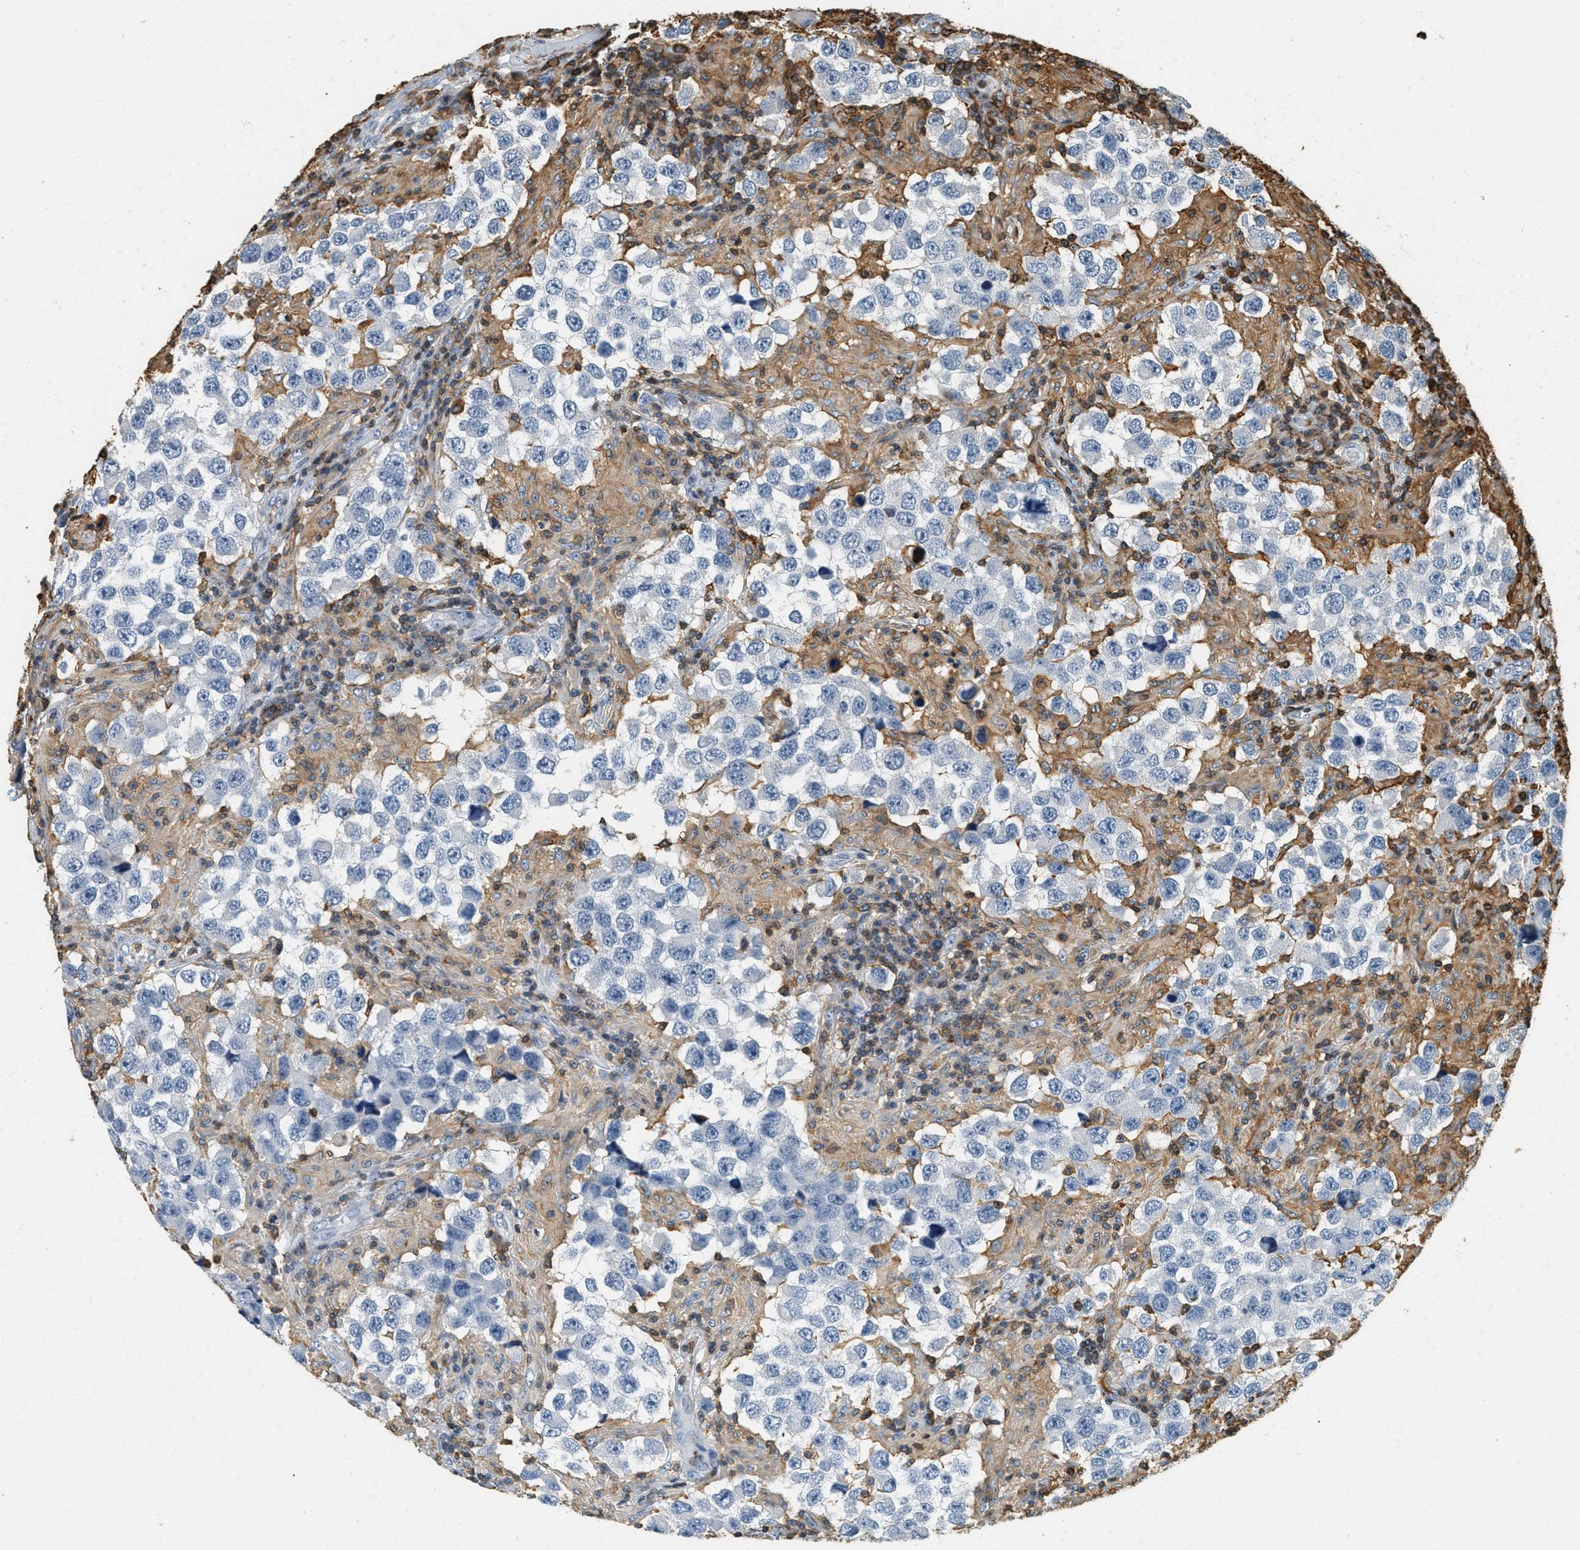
{"staining": {"intensity": "negative", "quantity": "none", "location": "none"}, "tissue": "testis cancer", "cell_type": "Tumor cells", "image_type": "cancer", "snomed": [{"axis": "morphology", "description": "Carcinoma, Embryonal, NOS"}, {"axis": "topography", "description": "Testis"}], "caption": "IHC photomicrograph of neoplastic tissue: testis cancer (embryonal carcinoma) stained with DAB exhibits no significant protein staining in tumor cells.", "gene": "LSP1", "patient": {"sex": "male", "age": 21}}